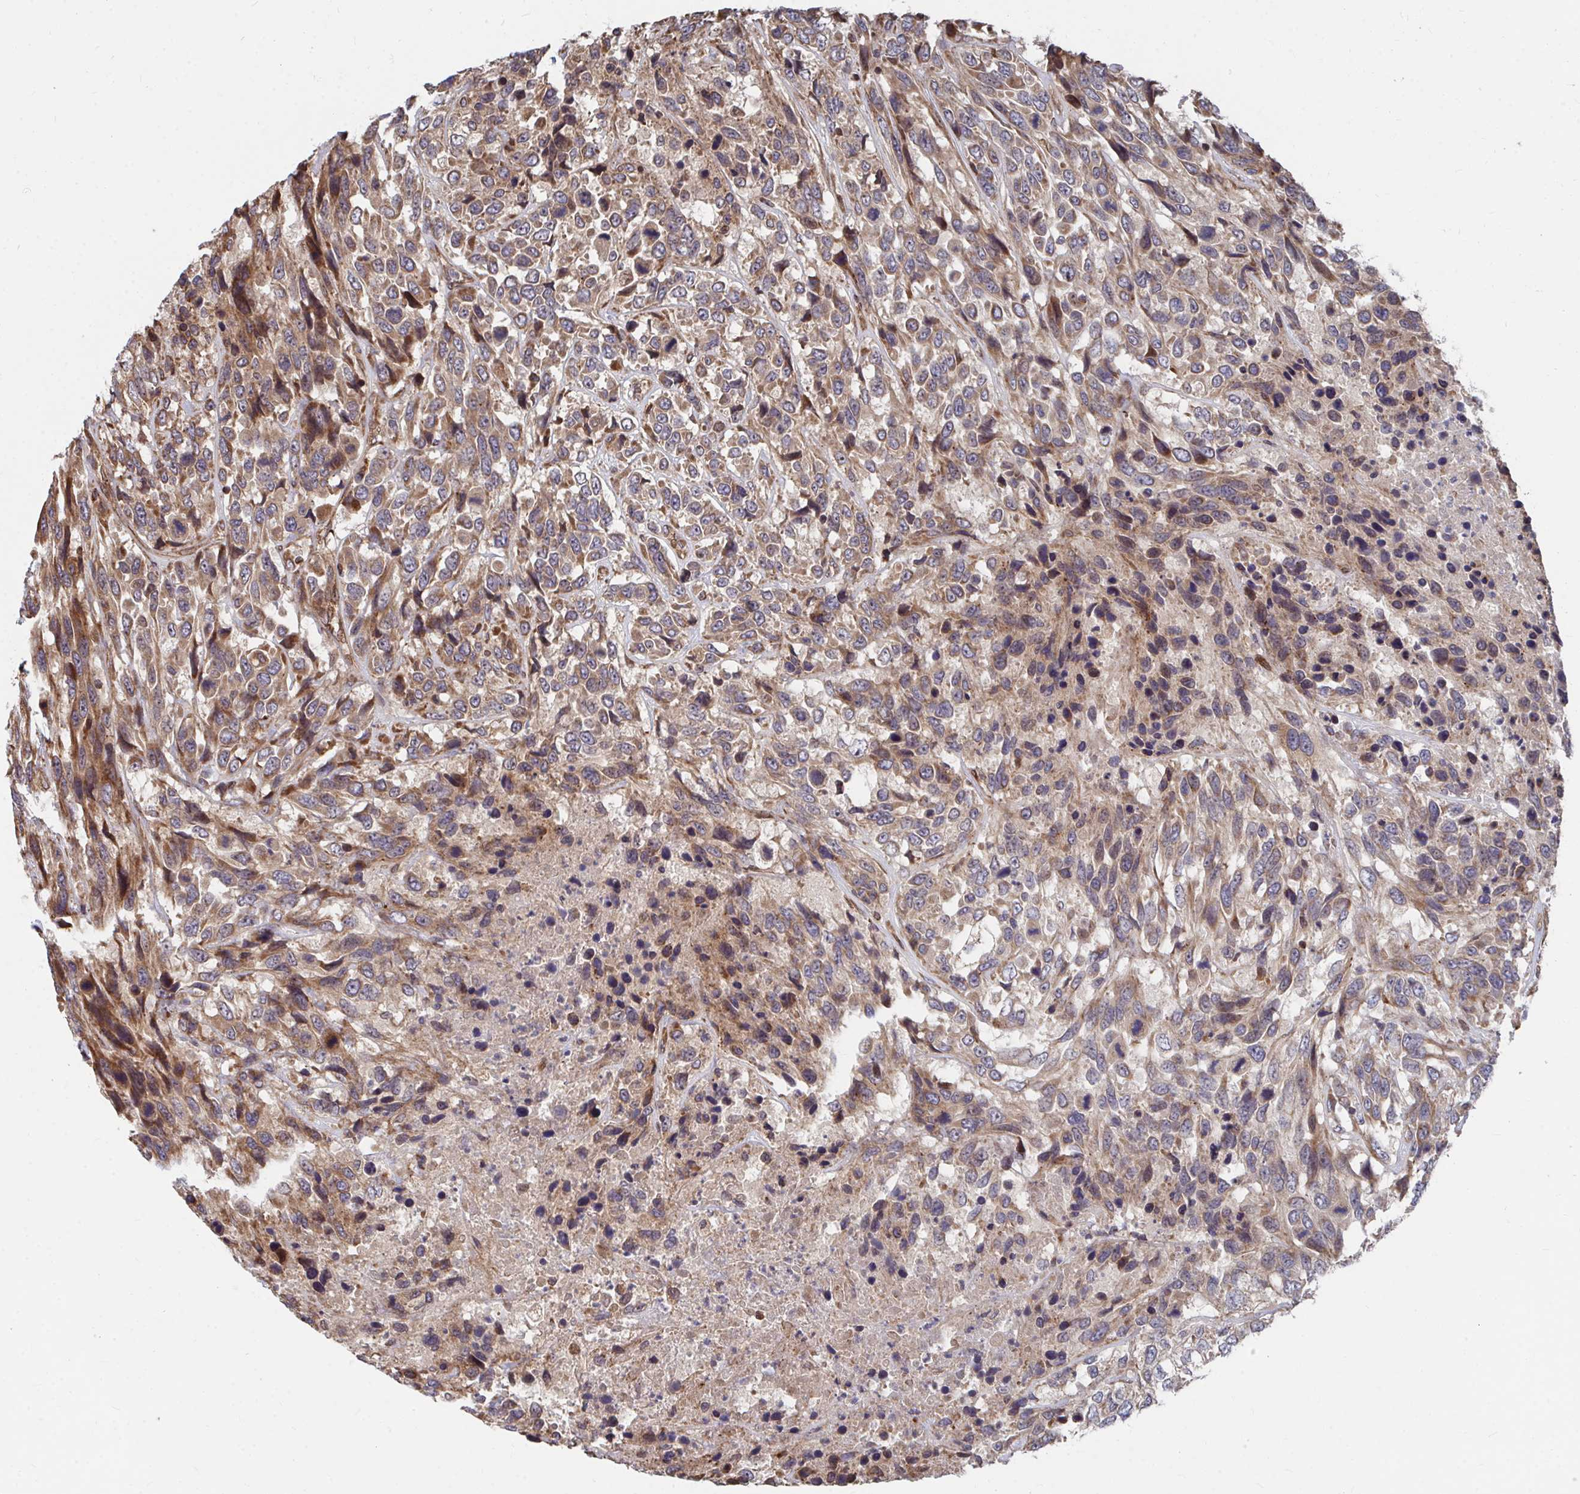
{"staining": {"intensity": "moderate", "quantity": ">75%", "location": "cytoplasmic/membranous"}, "tissue": "urothelial cancer", "cell_type": "Tumor cells", "image_type": "cancer", "snomed": [{"axis": "morphology", "description": "Urothelial carcinoma, High grade"}, {"axis": "topography", "description": "Urinary bladder"}], "caption": "Protein staining of urothelial cancer tissue shows moderate cytoplasmic/membranous staining in approximately >75% of tumor cells.", "gene": "FAM89A", "patient": {"sex": "female", "age": 70}}